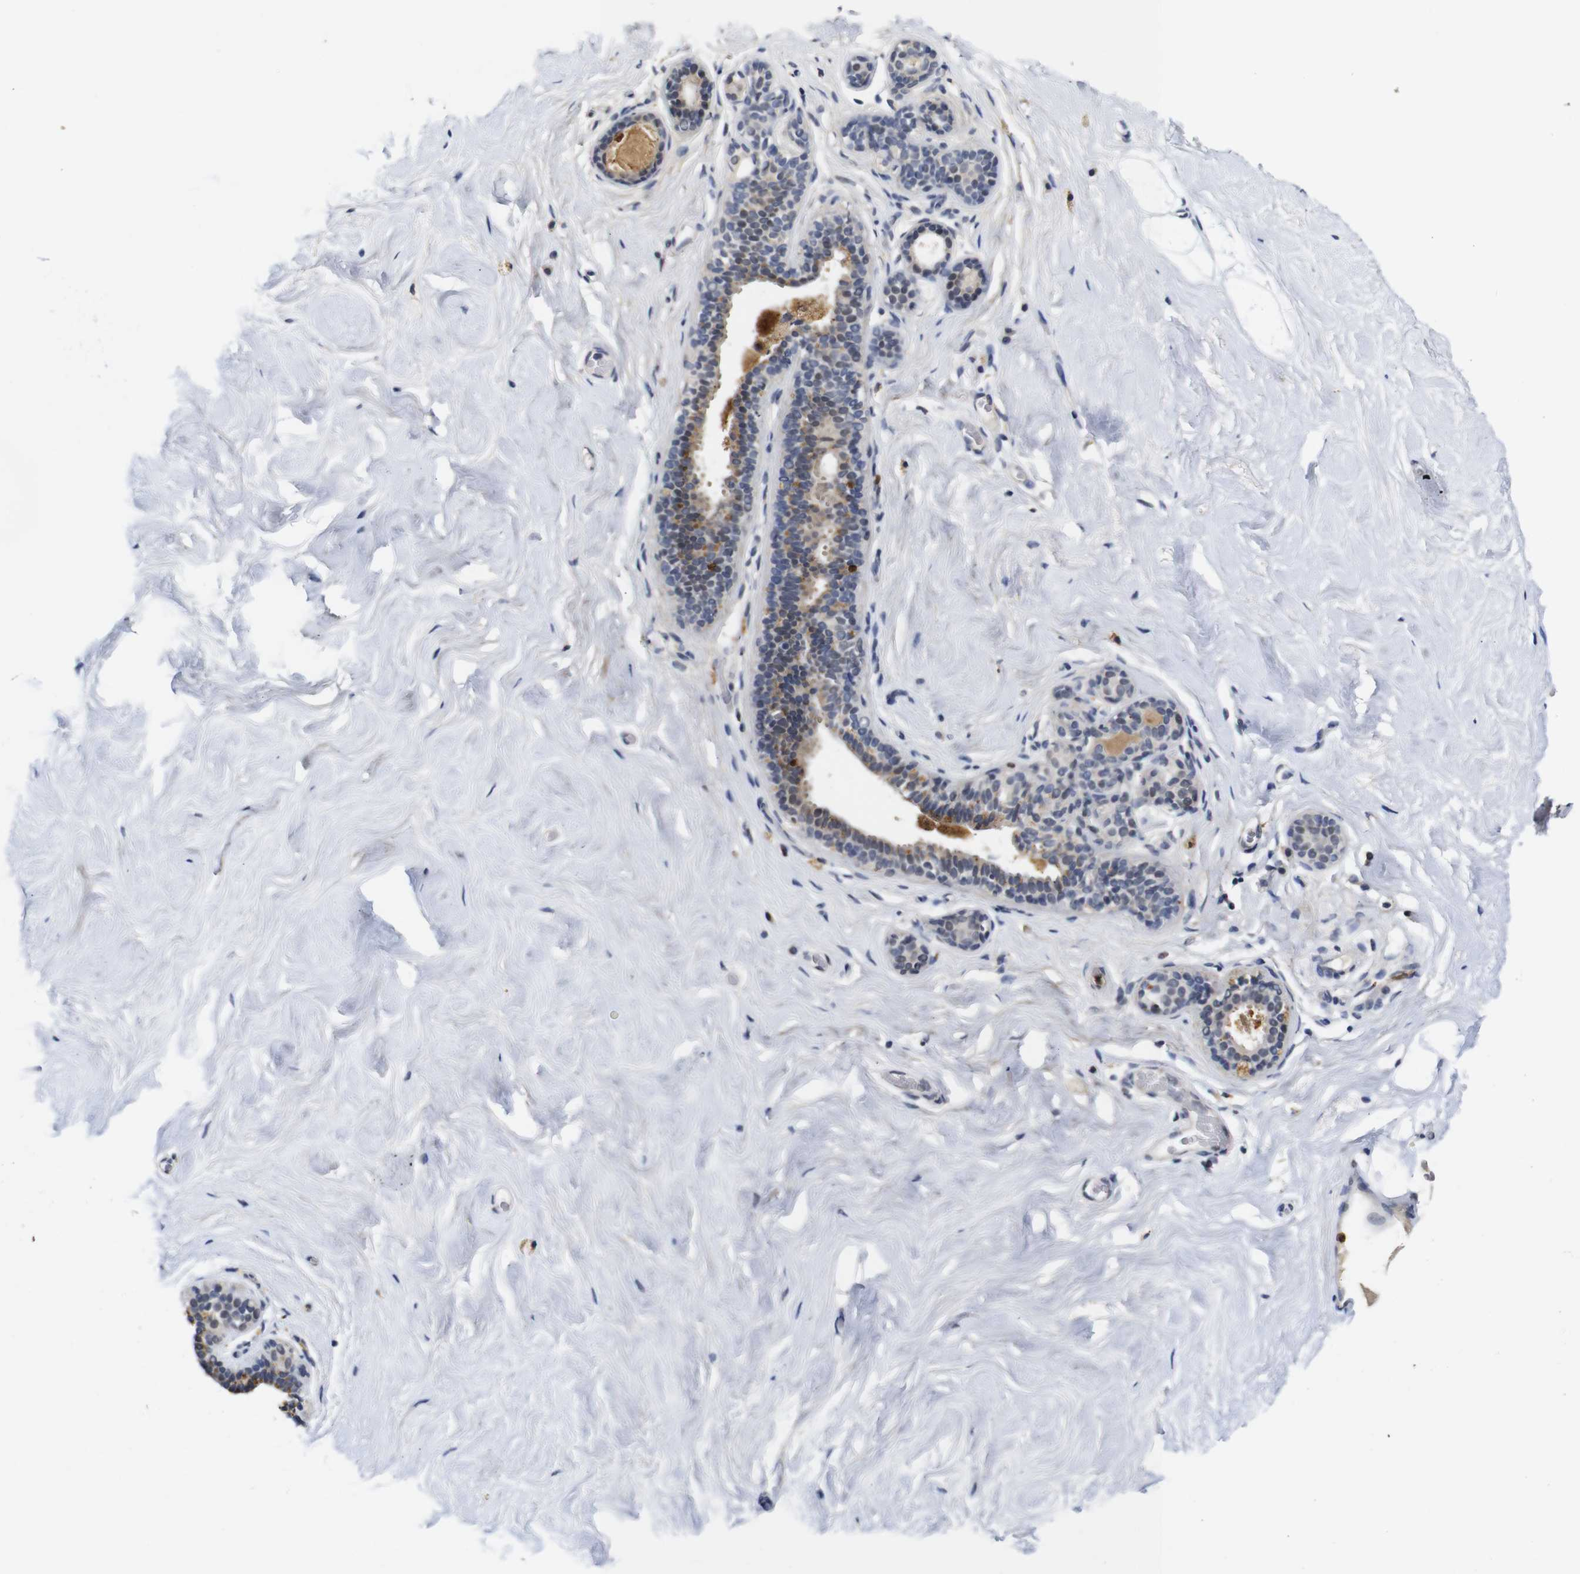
{"staining": {"intensity": "negative", "quantity": "none", "location": "none"}, "tissue": "breast", "cell_type": "Adipocytes", "image_type": "normal", "snomed": [{"axis": "morphology", "description": "Normal tissue, NOS"}, {"axis": "topography", "description": "Breast"}], "caption": "The immunohistochemistry photomicrograph has no significant positivity in adipocytes of breast. (Immunohistochemistry (ihc), brightfield microscopy, high magnification).", "gene": "NTRK3", "patient": {"sex": "female", "age": 75}}